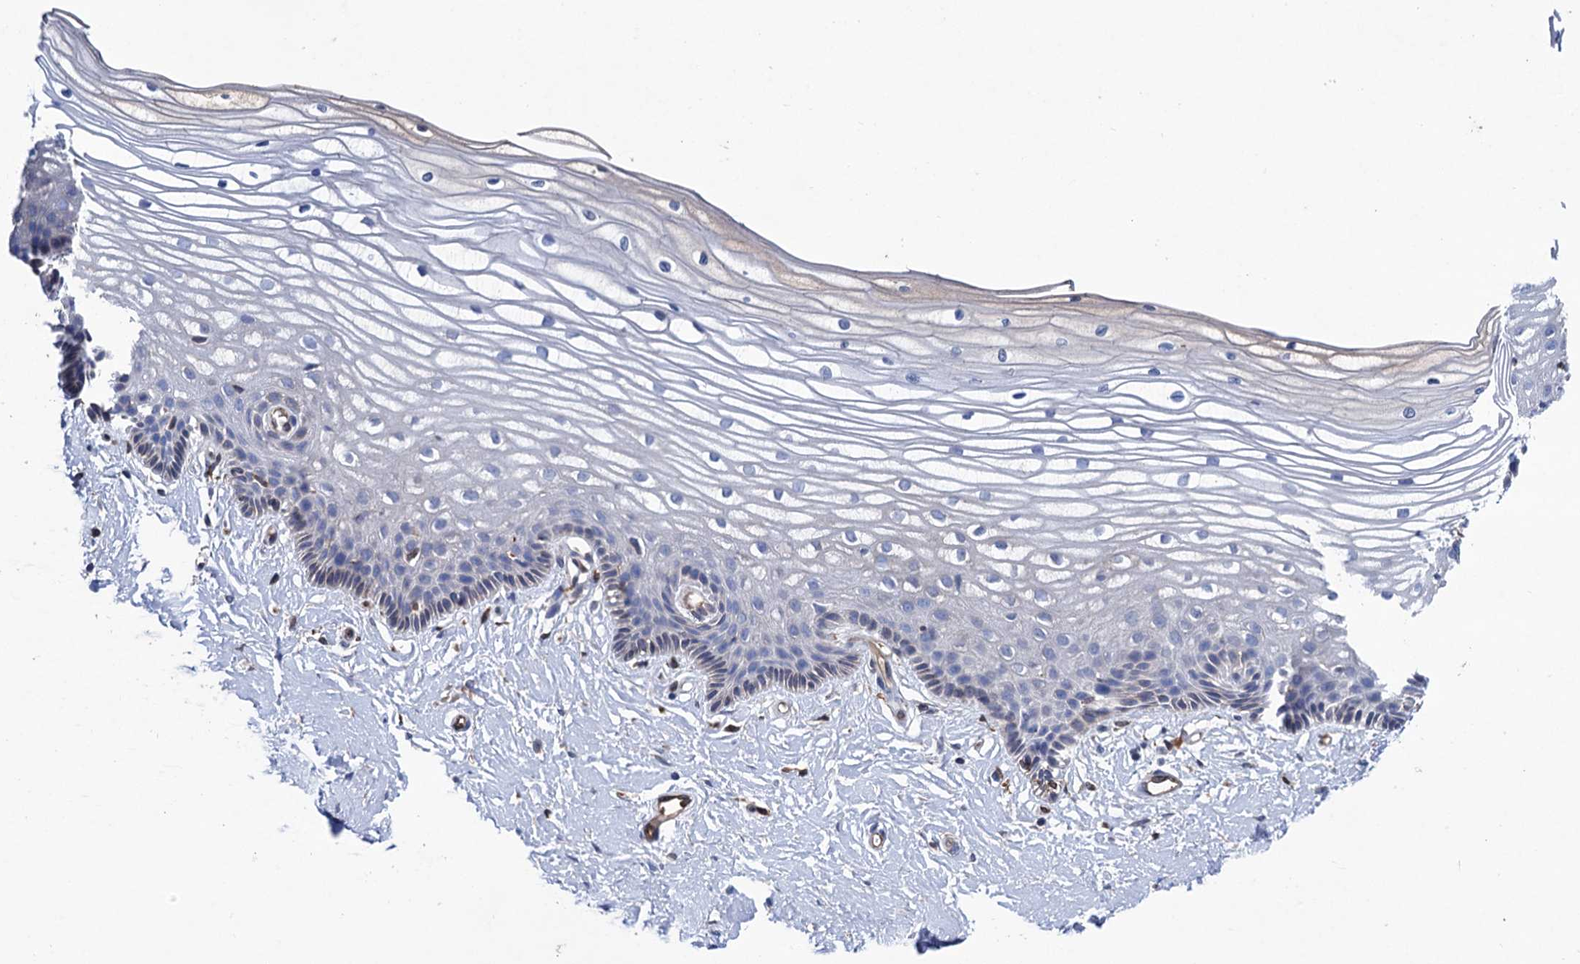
{"staining": {"intensity": "strong", "quantity": "<25%", "location": "cytoplasmic/membranous"}, "tissue": "vagina", "cell_type": "Squamous epithelial cells", "image_type": "normal", "snomed": [{"axis": "morphology", "description": "Normal tissue, NOS"}, {"axis": "topography", "description": "Vagina"}, {"axis": "topography", "description": "Cervix"}], "caption": "The histopathology image exhibits a brown stain indicating the presence of a protein in the cytoplasmic/membranous of squamous epithelial cells in vagina.", "gene": "STING1", "patient": {"sex": "female", "age": 40}}